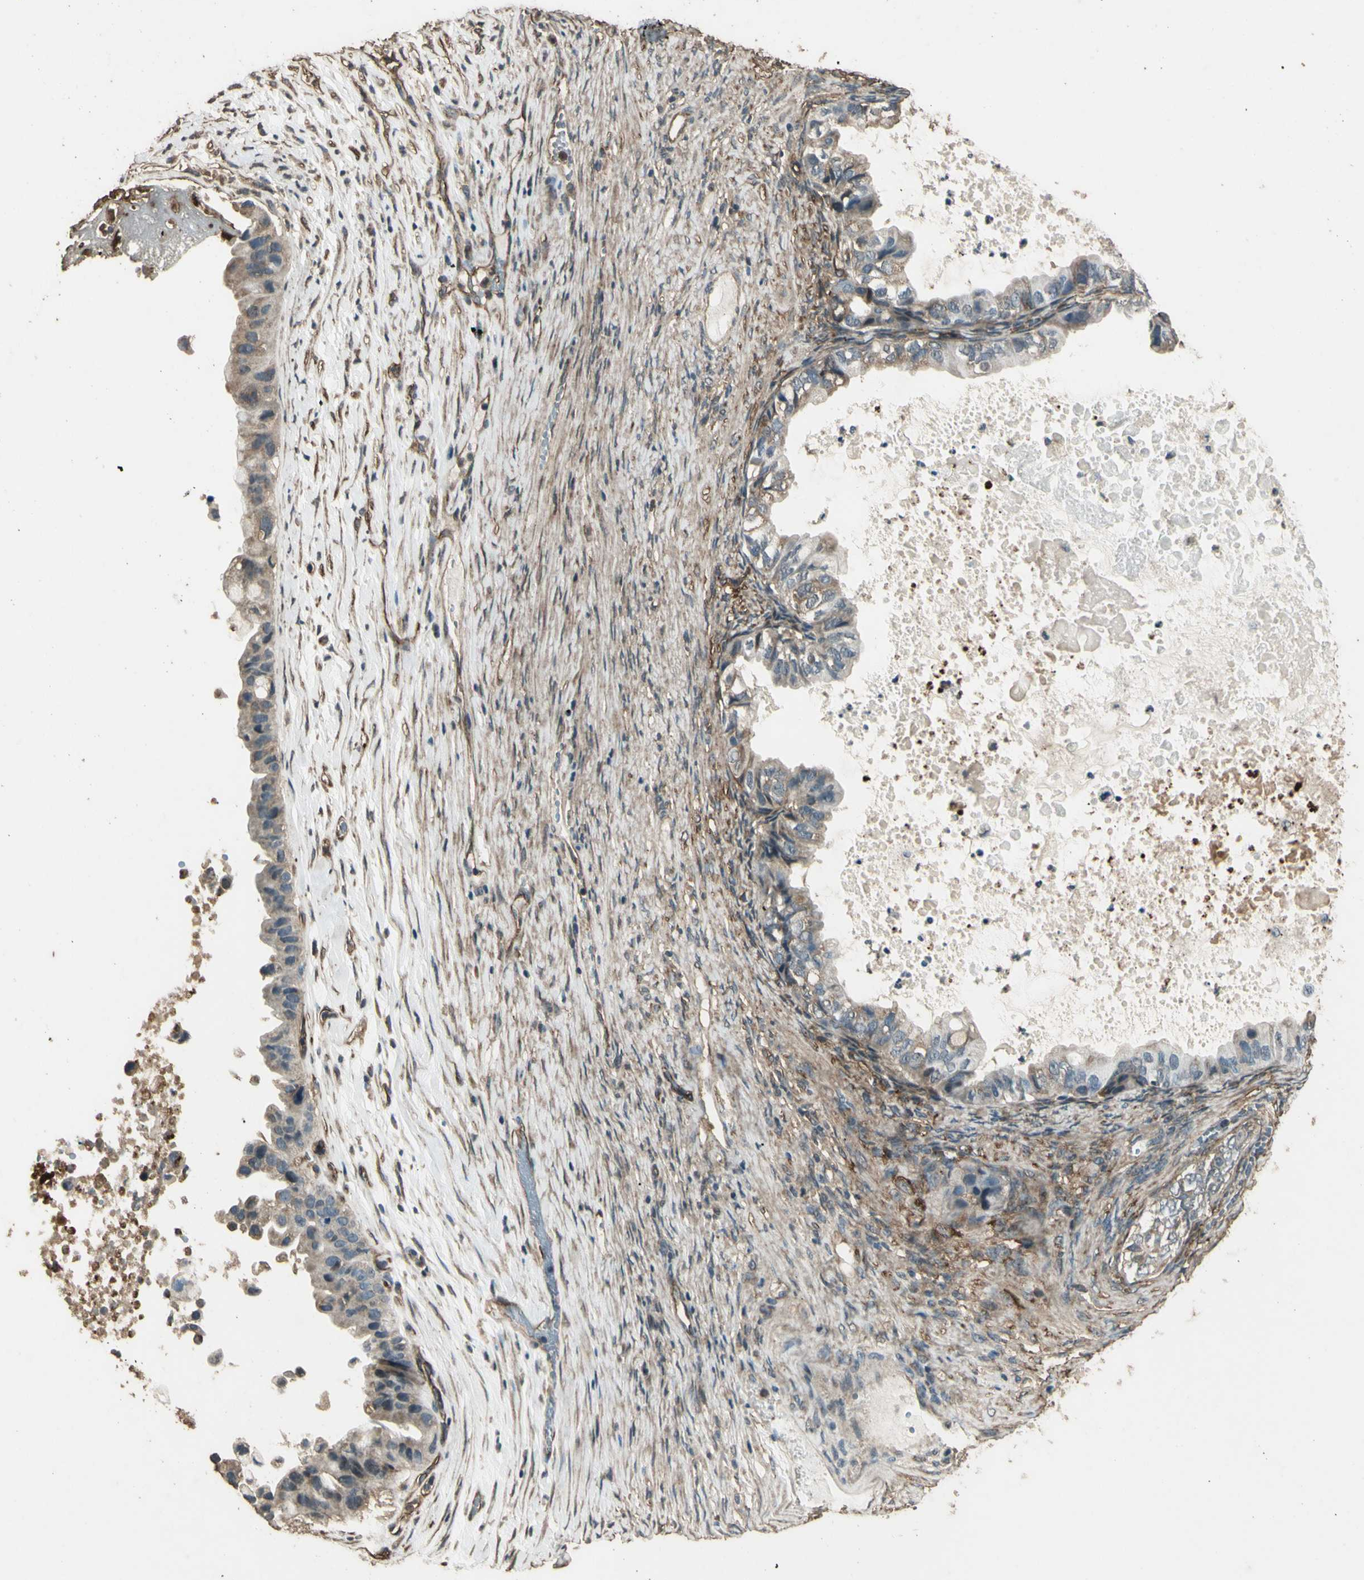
{"staining": {"intensity": "weak", "quantity": ">75%", "location": "cytoplasmic/membranous"}, "tissue": "ovarian cancer", "cell_type": "Tumor cells", "image_type": "cancer", "snomed": [{"axis": "morphology", "description": "Cystadenocarcinoma, mucinous, NOS"}, {"axis": "topography", "description": "Ovary"}], "caption": "Weak cytoplasmic/membranous expression for a protein is appreciated in approximately >75% of tumor cells of ovarian mucinous cystadenocarcinoma using immunohistochemistry (IHC).", "gene": "TSPO", "patient": {"sex": "female", "age": 80}}